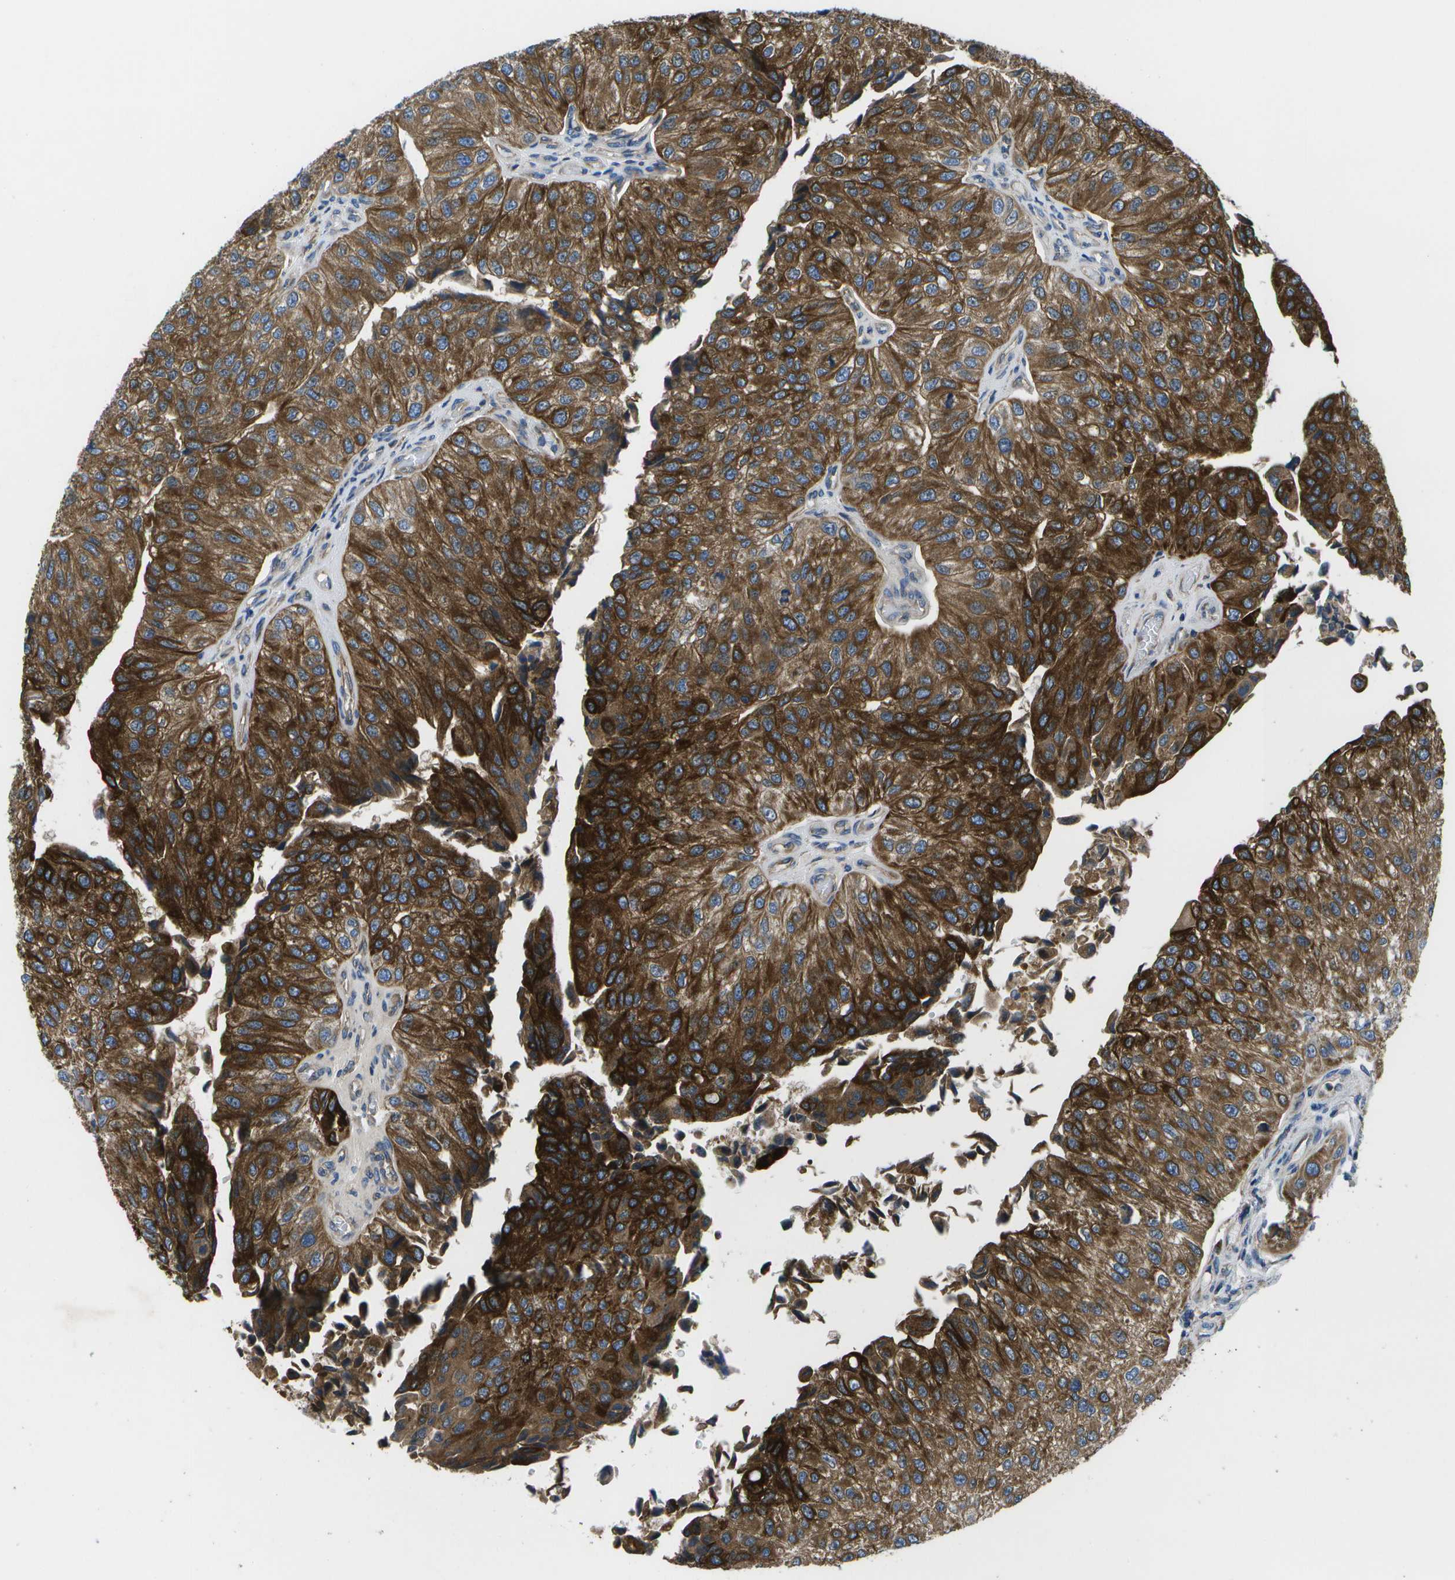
{"staining": {"intensity": "strong", "quantity": ">75%", "location": "cytoplasmic/membranous"}, "tissue": "urothelial cancer", "cell_type": "Tumor cells", "image_type": "cancer", "snomed": [{"axis": "morphology", "description": "Urothelial carcinoma, High grade"}, {"axis": "topography", "description": "Kidney"}, {"axis": "topography", "description": "Urinary bladder"}], "caption": "Immunohistochemistry (DAB) staining of human urothelial carcinoma (high-grade) exhibits strong cytoplasmic/membranous protein staining in approximately >75% of tumor cells. Nuclei are stained in blue.", "gene": "GDF5", "patient": {"sex": "male", "age": 77}}